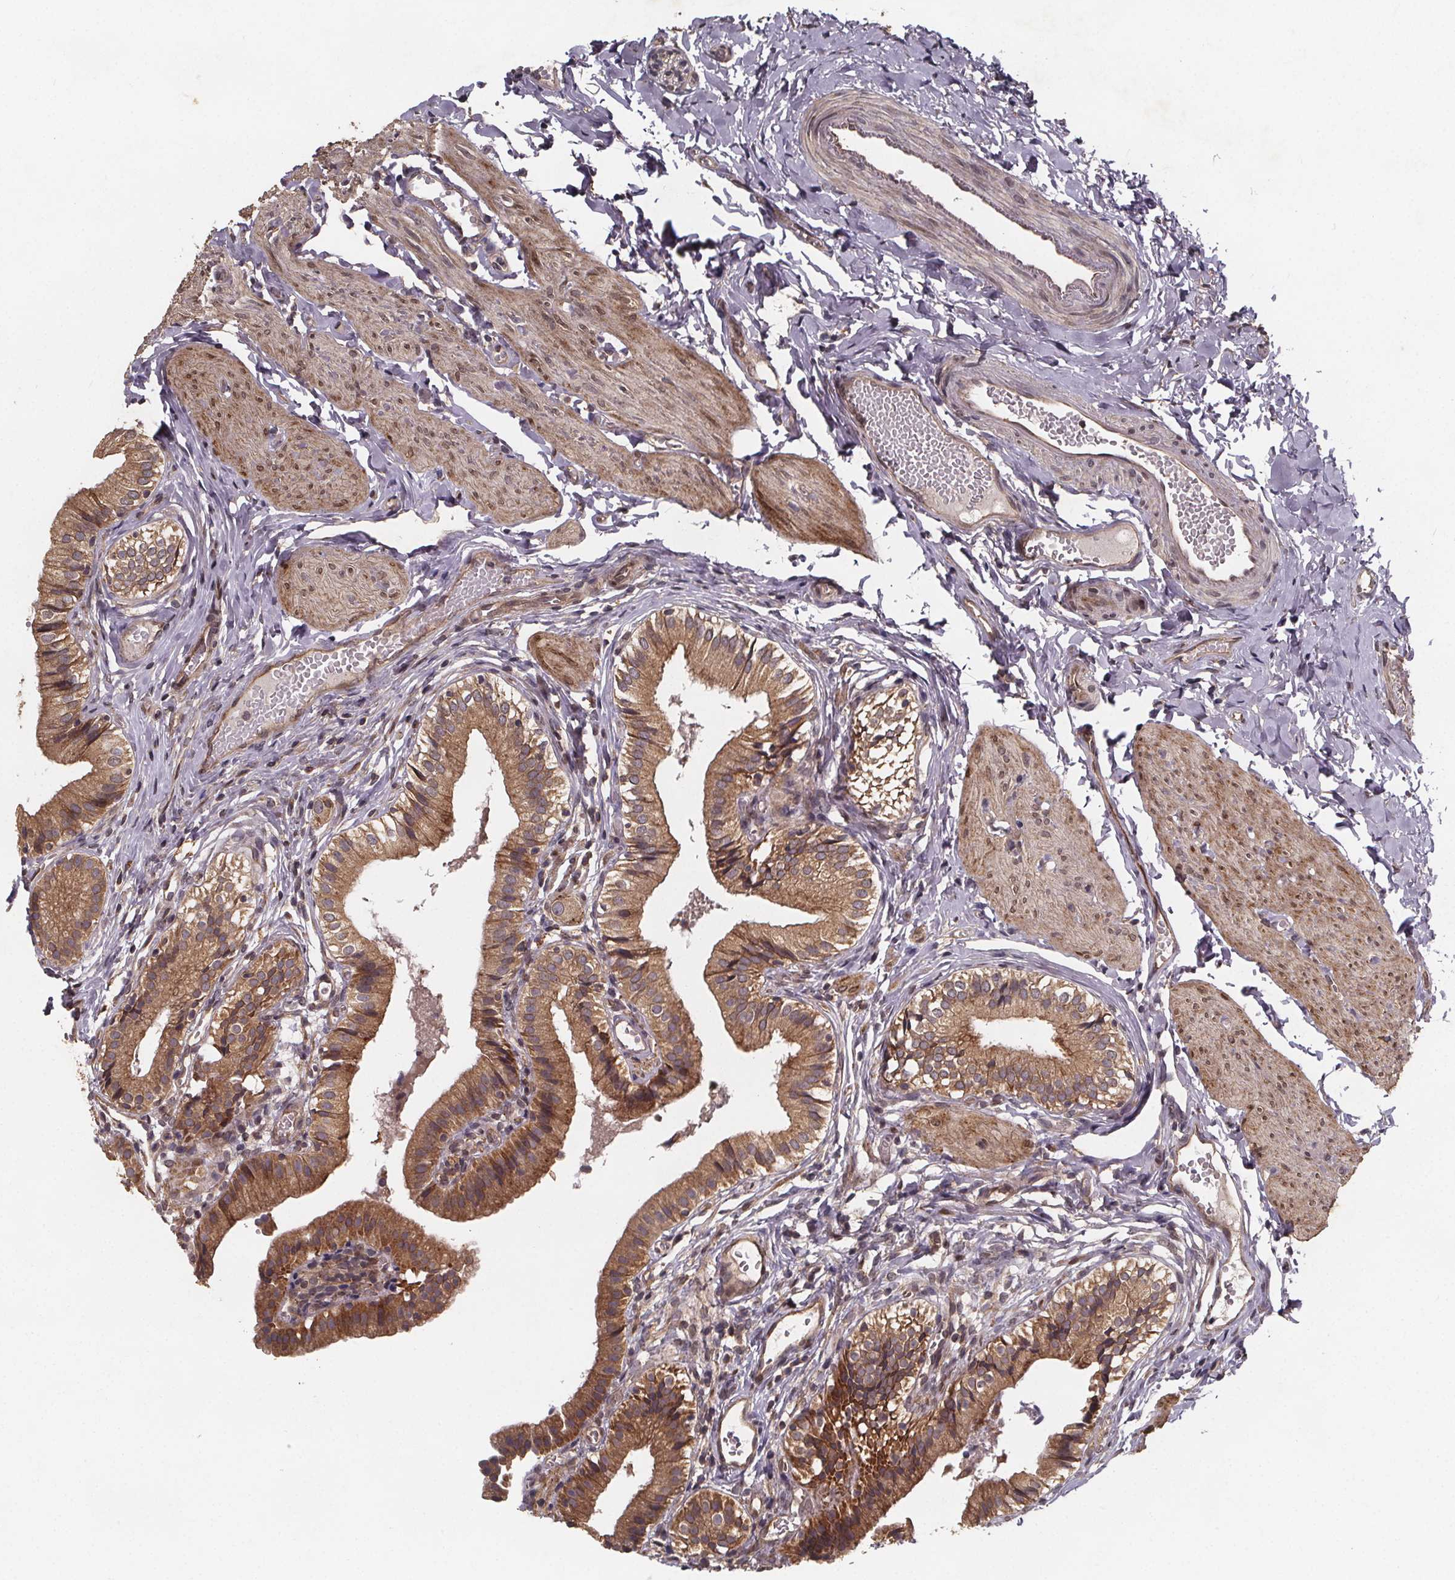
{"staining": {"intensity": "moderate", "quantity": ">75%", "location": "cytoplasmic/membranous"}, "tissue": "gallbladder", "cell_type": "Glandular cells", "image_type": "normal", "snomed": [{"axis": "morphology", "description": "Normal tissue, NOS"}, {"axis": "topography", "description": "Gallbladder"}], "caption": "Brown immunohistochemical staining in unremarkable human gallbladder displays moderate cytoplasmic/membranous positivity in about >75% of glandular cells. Using DAB (brown) and hematoxylin (blue) stains, captured at high magnification using brightfield microscopy.", "gene": "PIERCE2", "patient": {"sex": "female", "age": 47}}